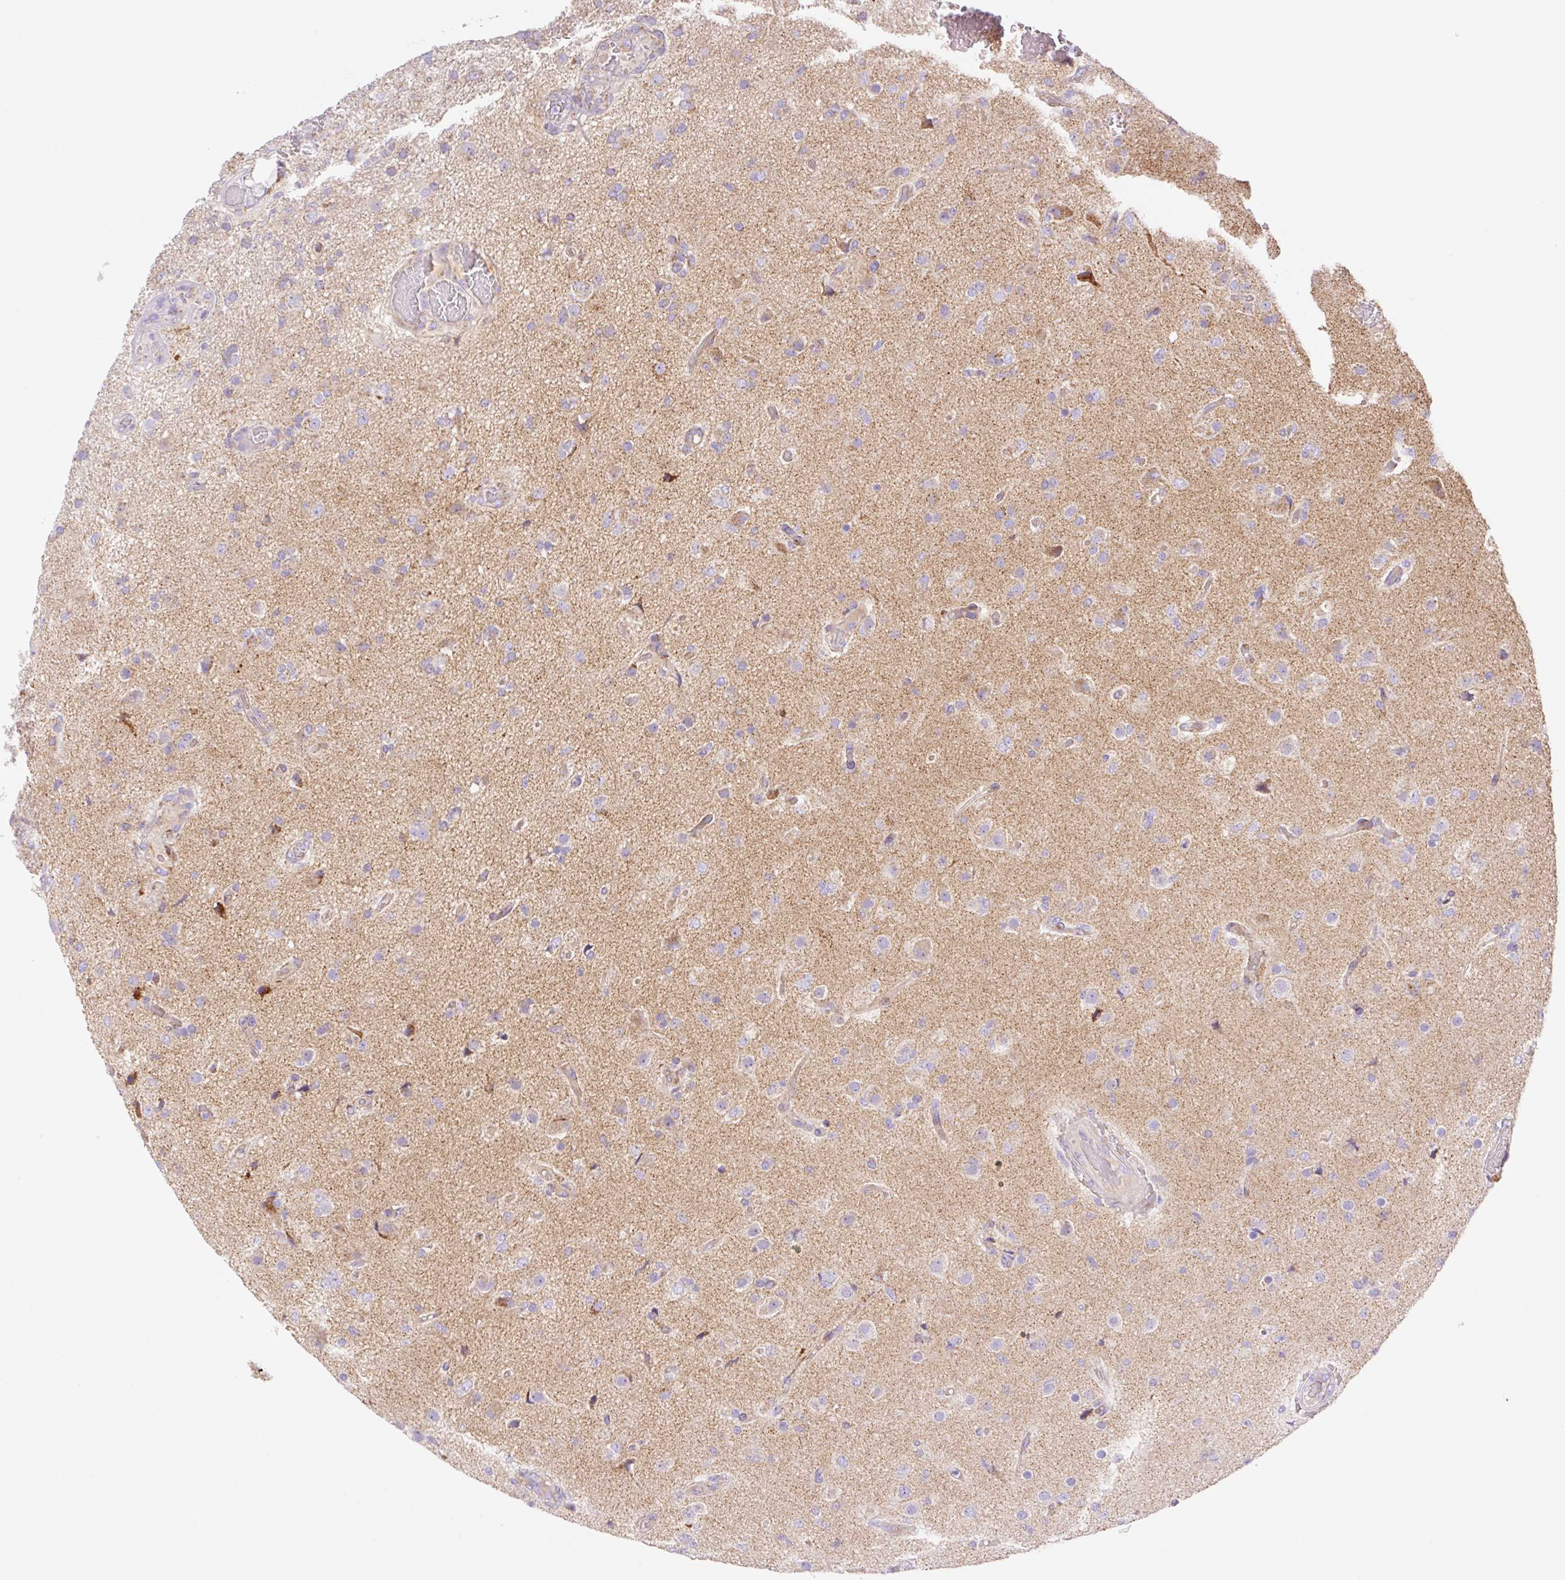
{"staining": {"intensity": "moderate", "quantity": "<25%", "location": "cytoplasmic/membranous"}, "tissue": "glioma", "cell_type": "Tumor cells", "image_type": "cancer", "snomed": [{"axis": "morphology", "description": "Glioma, malignant, High grade"}, {"axis": "topography", "description": "Brain"}], "caption": "Immunohistochemical staining of glioma exhibits low levels of moderate cytoplasmic/membranous staining in about <25% of tumor cells.", "gene": "ETNK2", "patient": {"sex": "female", "age": 74}}